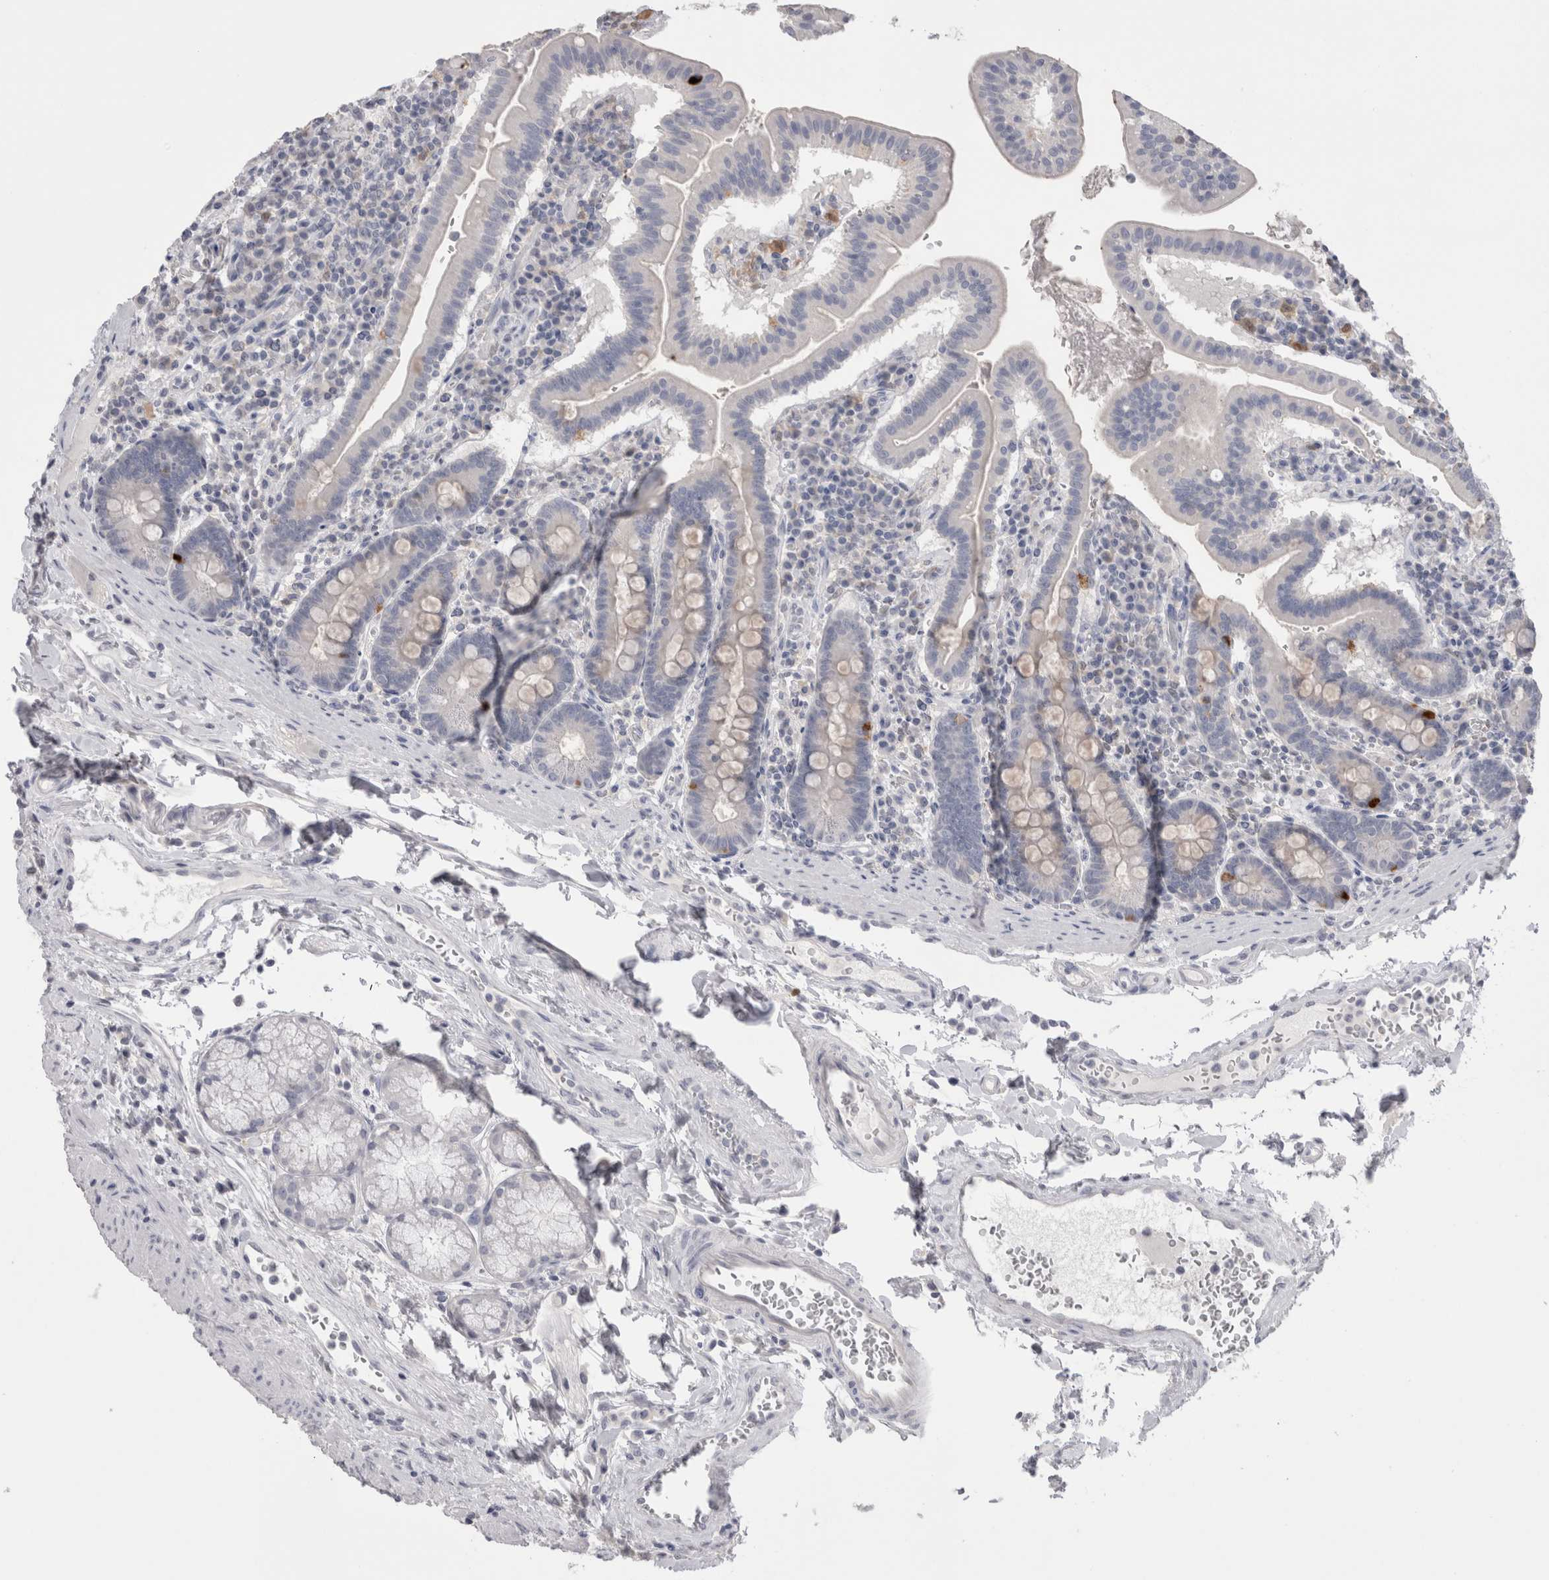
{"staining": {"intensity": "strong", "quantity": "<25%", "location": "nuclear"}, "tissue": "duodenum", "cell_type": "Glandular cells", "image_type": "normal", "snomed": [{"axis": "morphology", "description": "Normal tissue, NOS"}, {"axis": "morphology", "description": "Adenocarcinoma, NOS"}, {"axis": "topography", "description": "Pancreas"}, {"axis": "topography", "description": "Duodenum"}], "caption": "The micrograph demonstrates immunohistochemical staining of benign duodenum. There is strong nuclear positivity is appreciated in about <25% of glandular cells. The staining is performed using DAB (3,3'-diaminobenzidine) brown chromogen to label protein expression. The nuclei are counter-stained blue using hematoxylin.", "gene": "SUCNR1", "patient": {"sex": "male", "age": 50}}